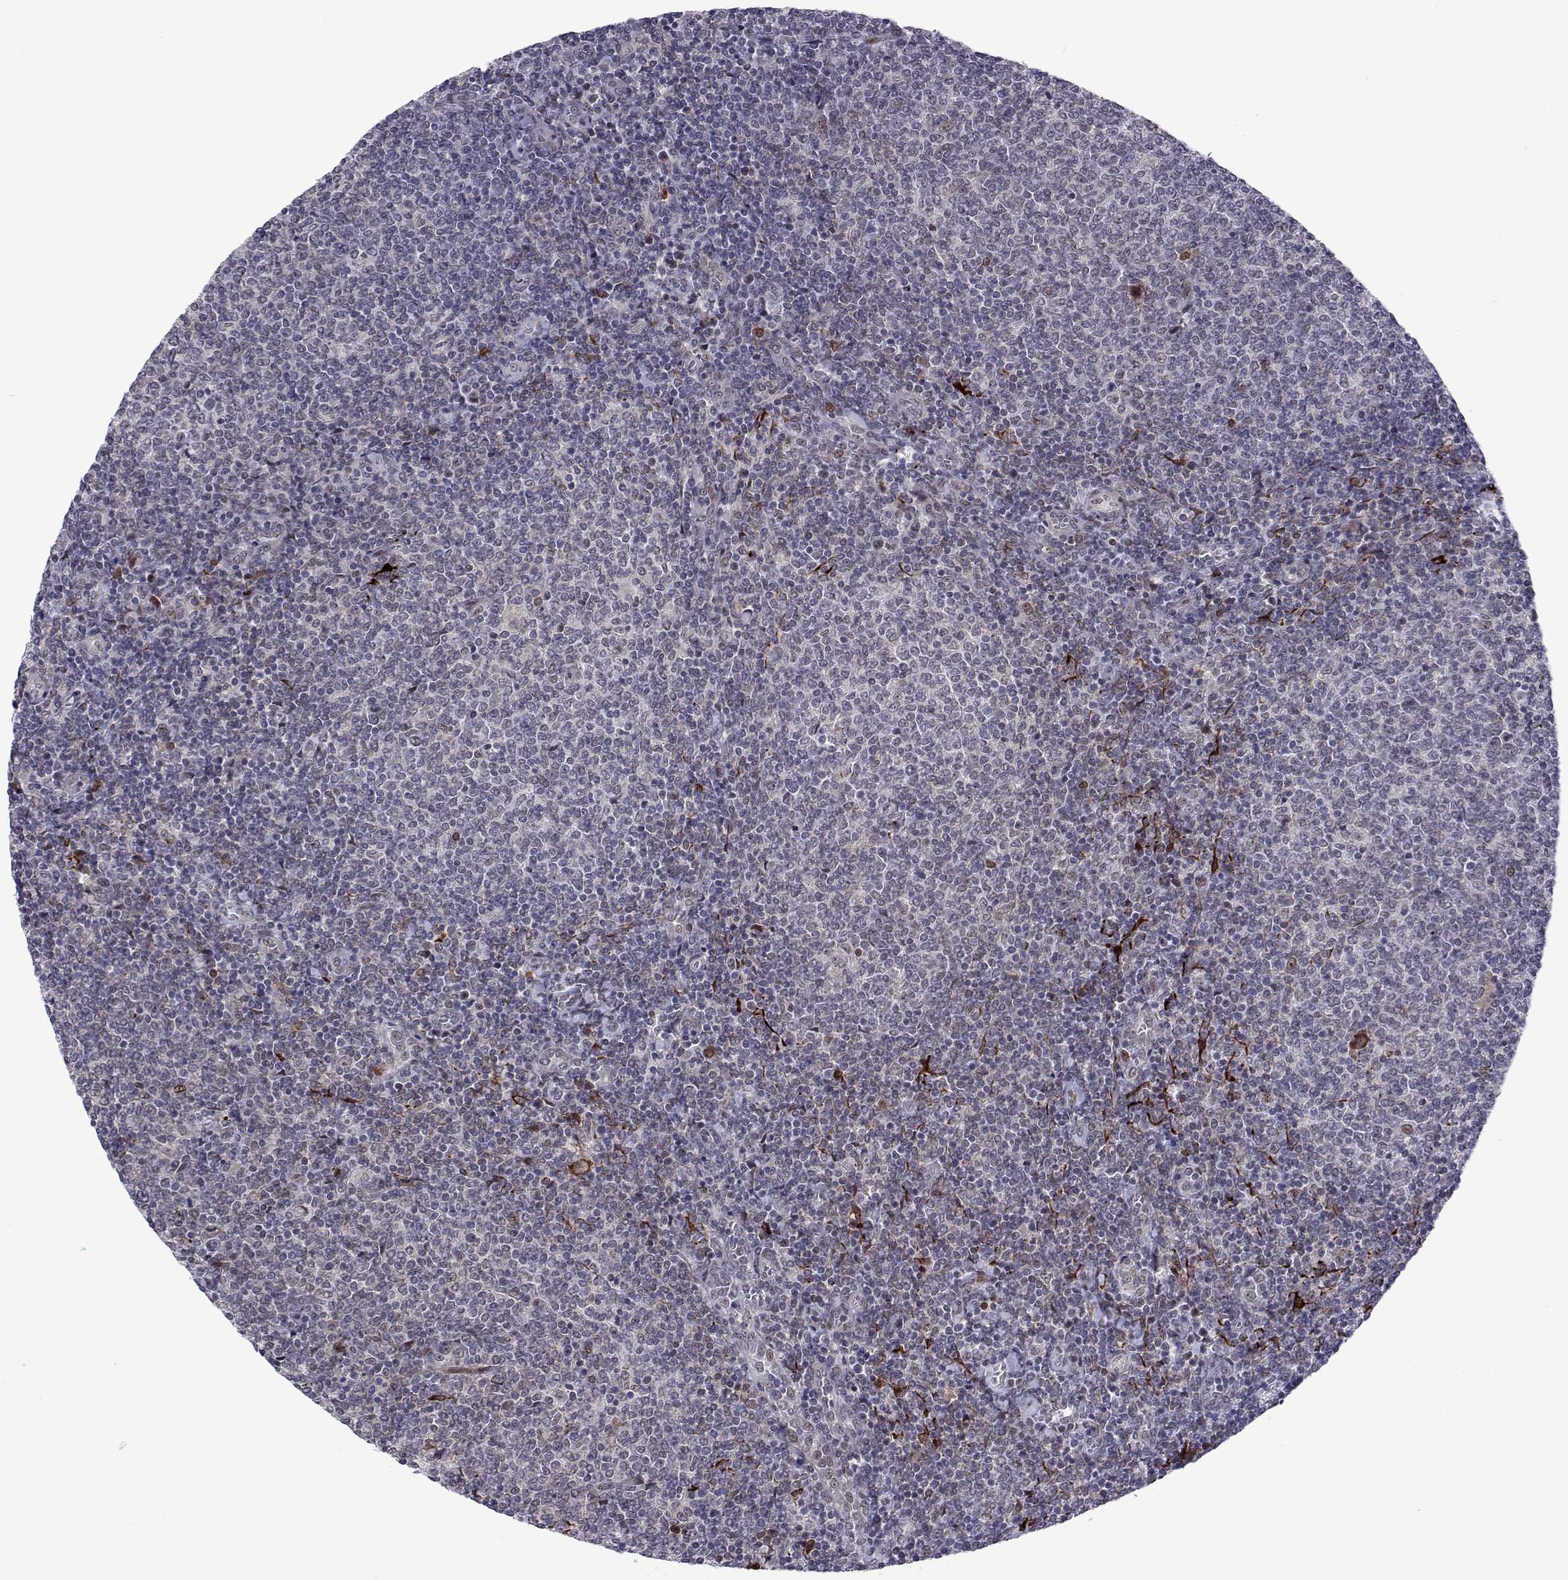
{"staining": {"intensity": "negative", "quantity": "none", "location": "none"}, "tissue": "lymphoma", "cell_type": "Tumor cells", "image_type": "cancer", "snomed": [{"axis": "morphology", "description": "Malignant lymphoma, non-Hodgkin's type, Low grade"}, {"axis": "topography", "description": "Lymph node"}], "caption": "The image exhibits no staining of tumor cells in lymphoma.", "gene": "EFCAB3", "patient": {"sex": "male", "age": 52}}